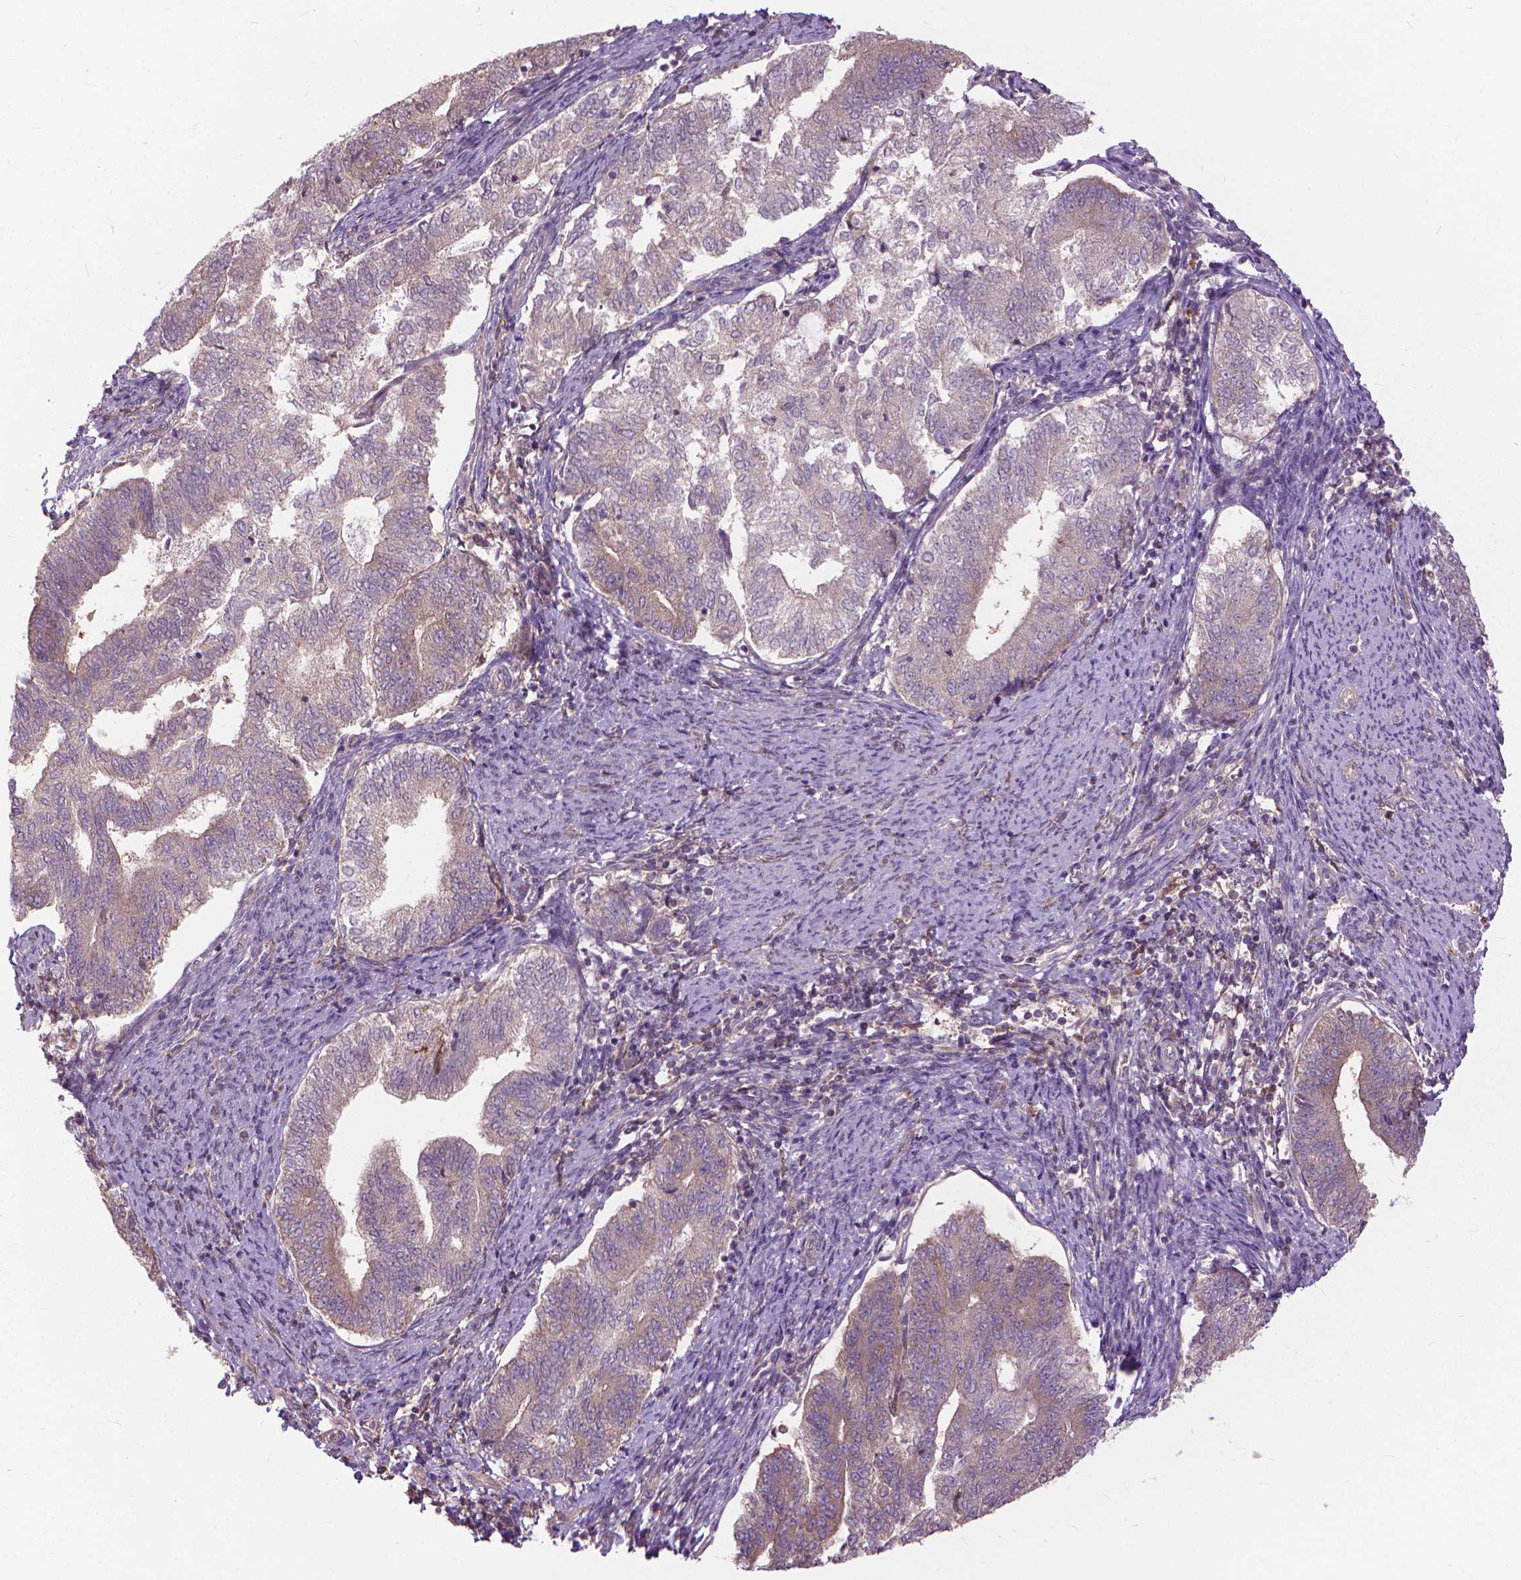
{"staining": {"intensity": "weak", "quantity": "<25%", "location": "cytoplasmic/membranous"}, "tissue": "endometrial cancer", "cell_type": "Tumor cells", "image_type": "cancer", "snomed": [{"axis": "morphology", "description": "Adenocarcinoma, NOS"}, {"axis": "topography", "description": "Endometrium"}], "caption": "High magnification brightfield microscopy of endometrial cancer stained with DAB (3,3'-diaminobenzidine) (brown) and counterstained with hematoxylin (blue): tumor cells show no significant staining.", "gene": "NUDT1", "patient": {"sex": "female", "age": 65}}